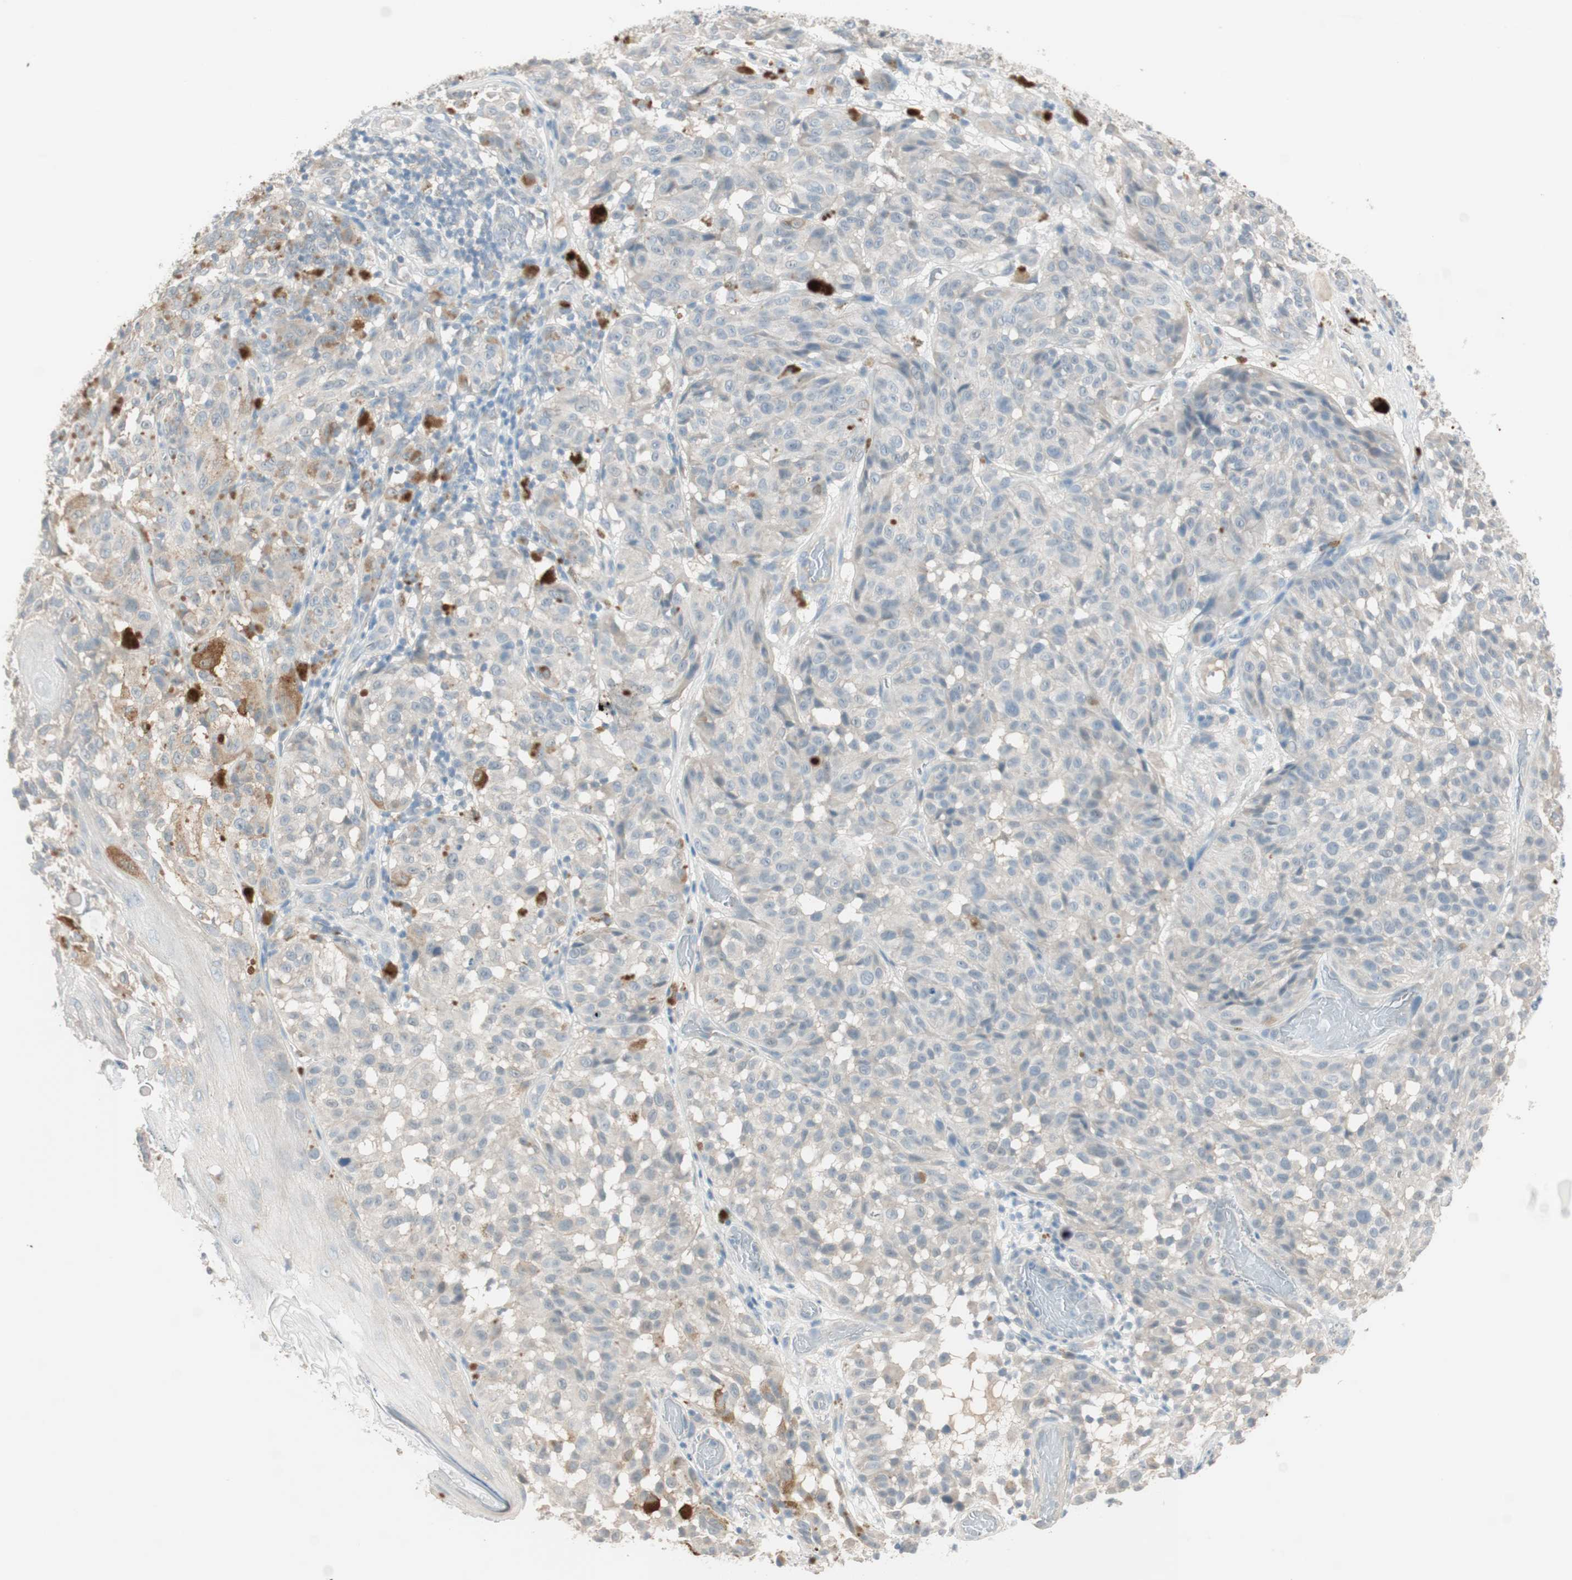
{"staining": {"intensity": "negative", "quantity": "none", "location": "none"}, "tissue": "melanoma", "cell_type": "Tumor cells", "image_type": "cancer", "snomed": [{"axis": "morphology", "description": "Malignant melanoma, NOS"}, {"axis": "topography", "description": "Skin"}], "caption": "IHC histopathology image of malignant melanoma stained for a protein (brown), which demonstrates no expression in tumor cells.", "gene": "KHK", "patient": {"sex": "female", "age": 46}}